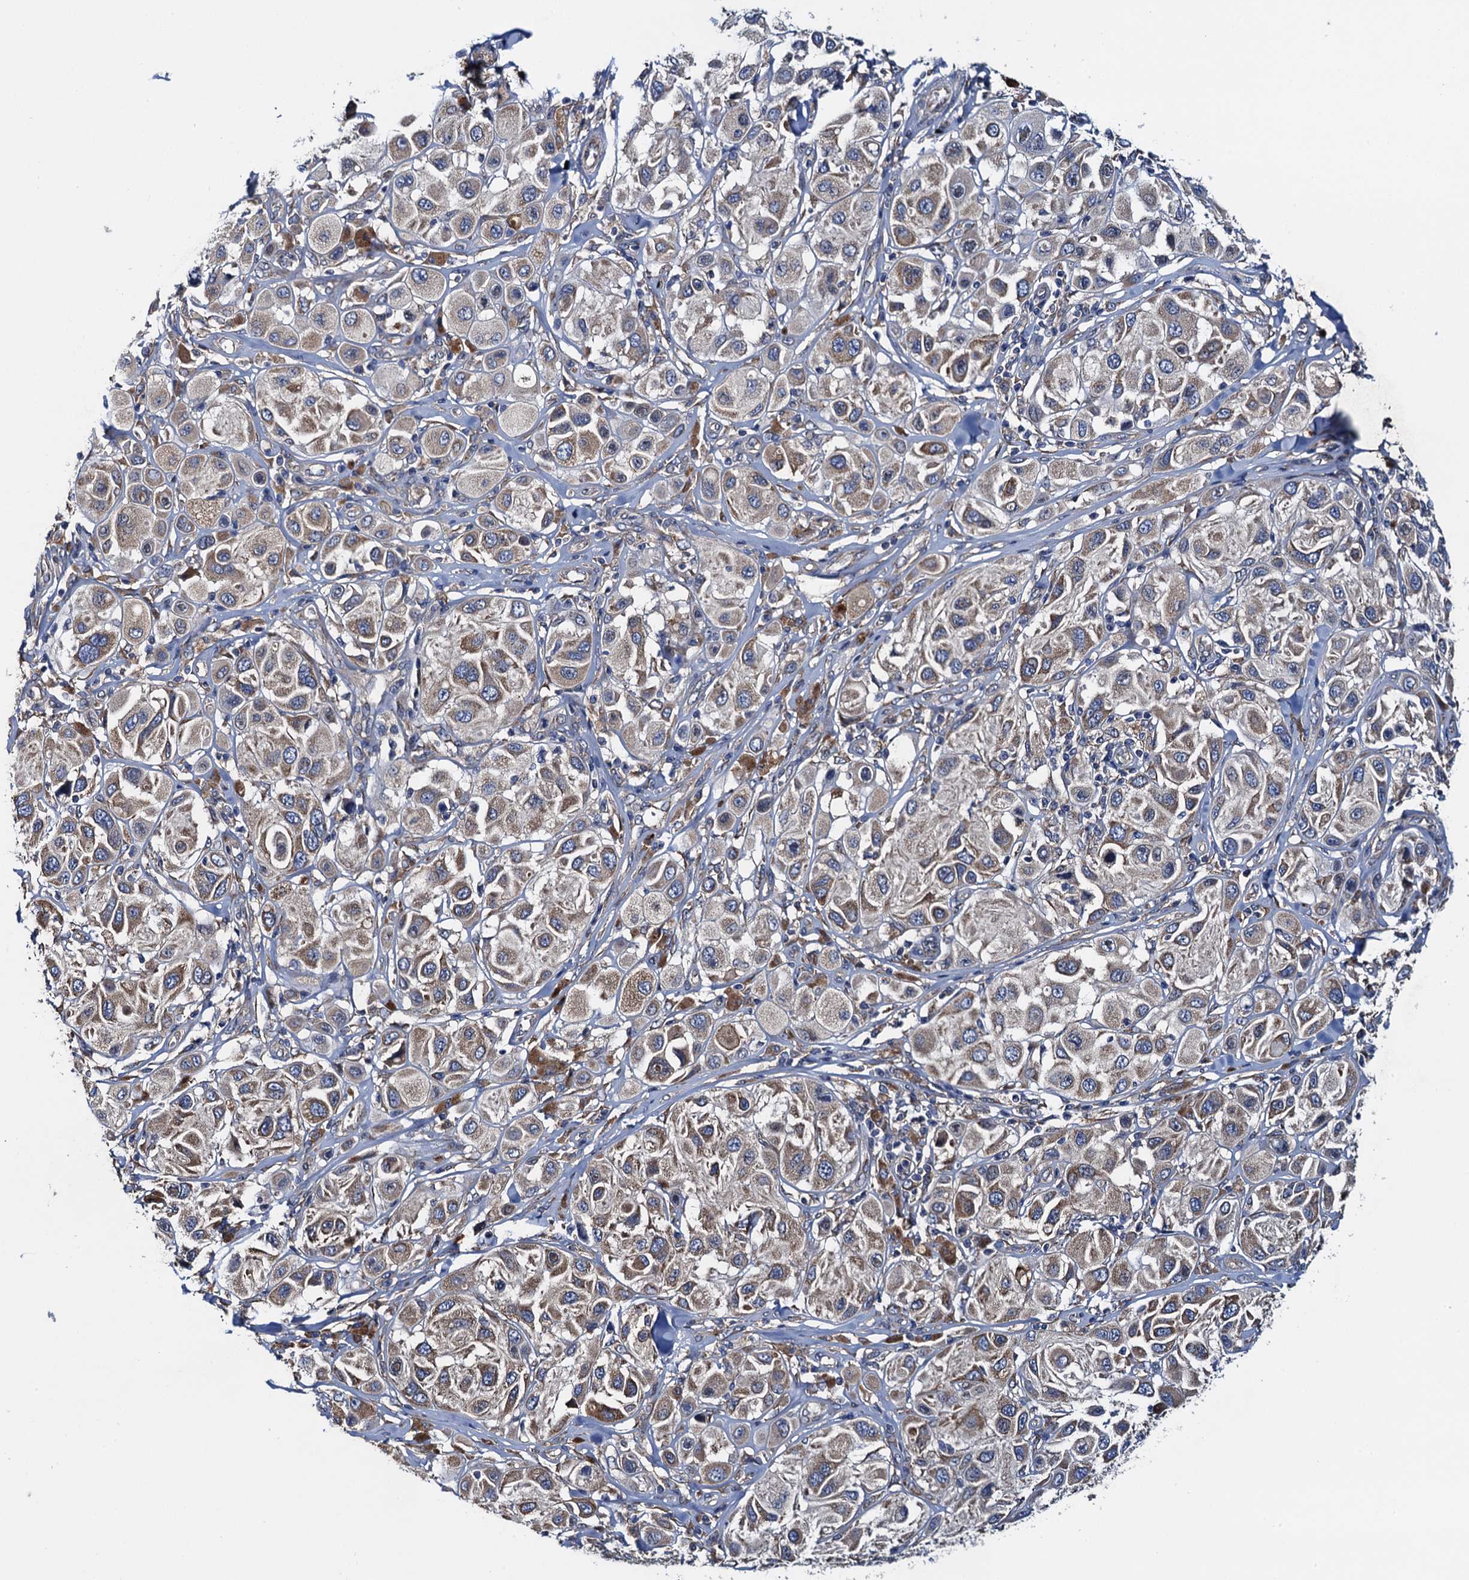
{"staining": {"intensity": "moderate", "quantity": "<25%", "location": "cytoplasmic/membranous"}, "tissue": "melanoma", "cell_type": "Tumor cells", "image_type": "cancer", "snomed": [{"axis": "morphology", "description": "Malignant melanoma, Metastatic site"}, {"axis": "topography", "description": "Skin"}], "caption": "Melanoma stained with immunohistochemistry (IHC) exhibits moderate cytoplasmic/membranous staining in approximately <25% of tumor cells.", "gene": "ADCY9", "patient": {"sex": "male", "age": 41}}